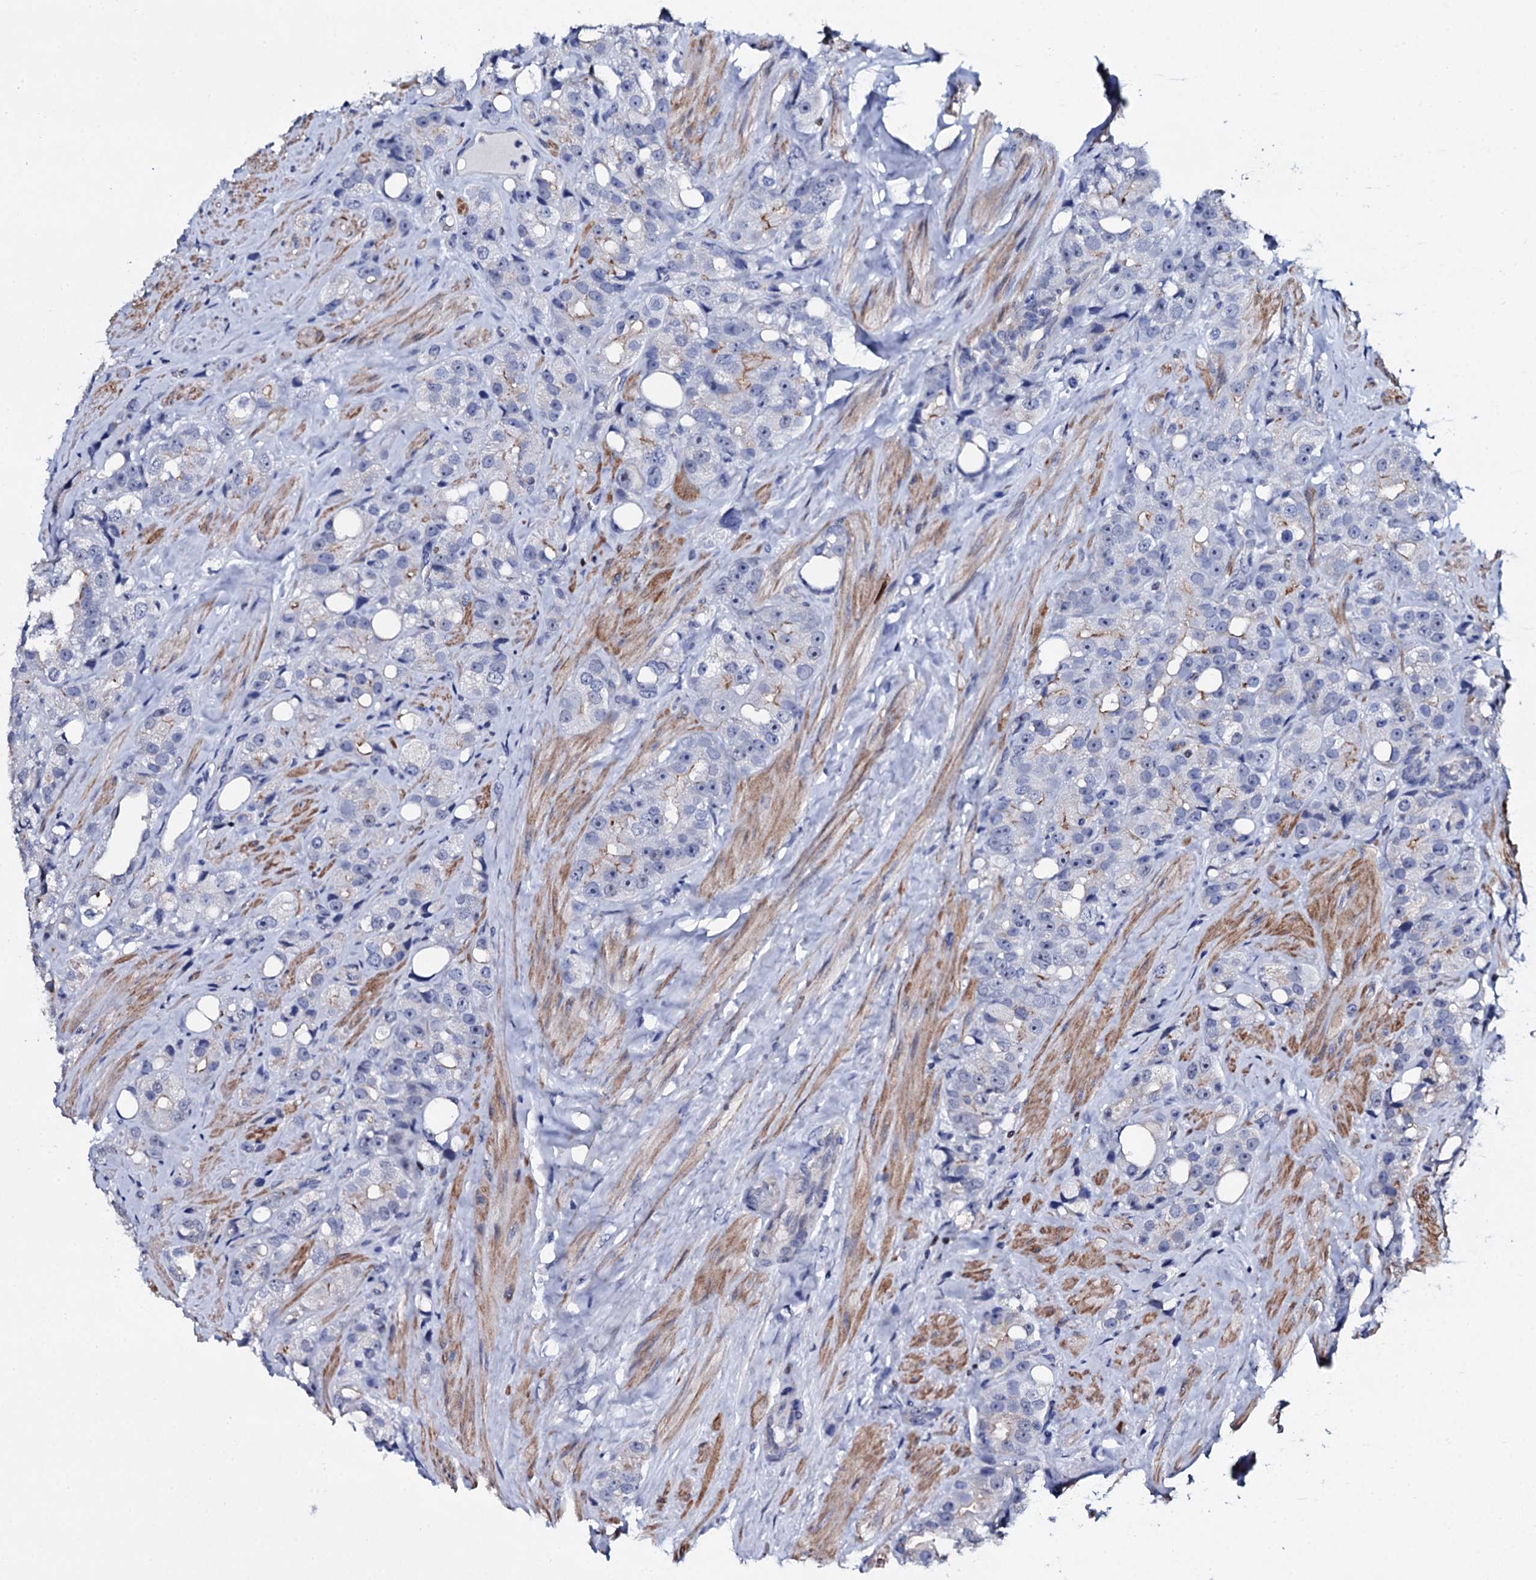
{"staining": {"intensity": "negative", "quantity": "none", "location": "none"}, "tissue": "prostate cancer", "cell_type": "Tumor cells", "image_type": "cancer", "snomed": [{"axis": "morphology", "description": "Adenocarcinoma, NOS"}, {"axis": "topography", "description": "Prostate"}], "caption": "High magnification brightfield microscopy of prostate adenocarcinoma stained with DAB (brown) and counterstained with hematoxylin (blue): tumor cells show no significant expression.", "gene": "NPM2", "patient": {"sex": "male", "age": 79}}